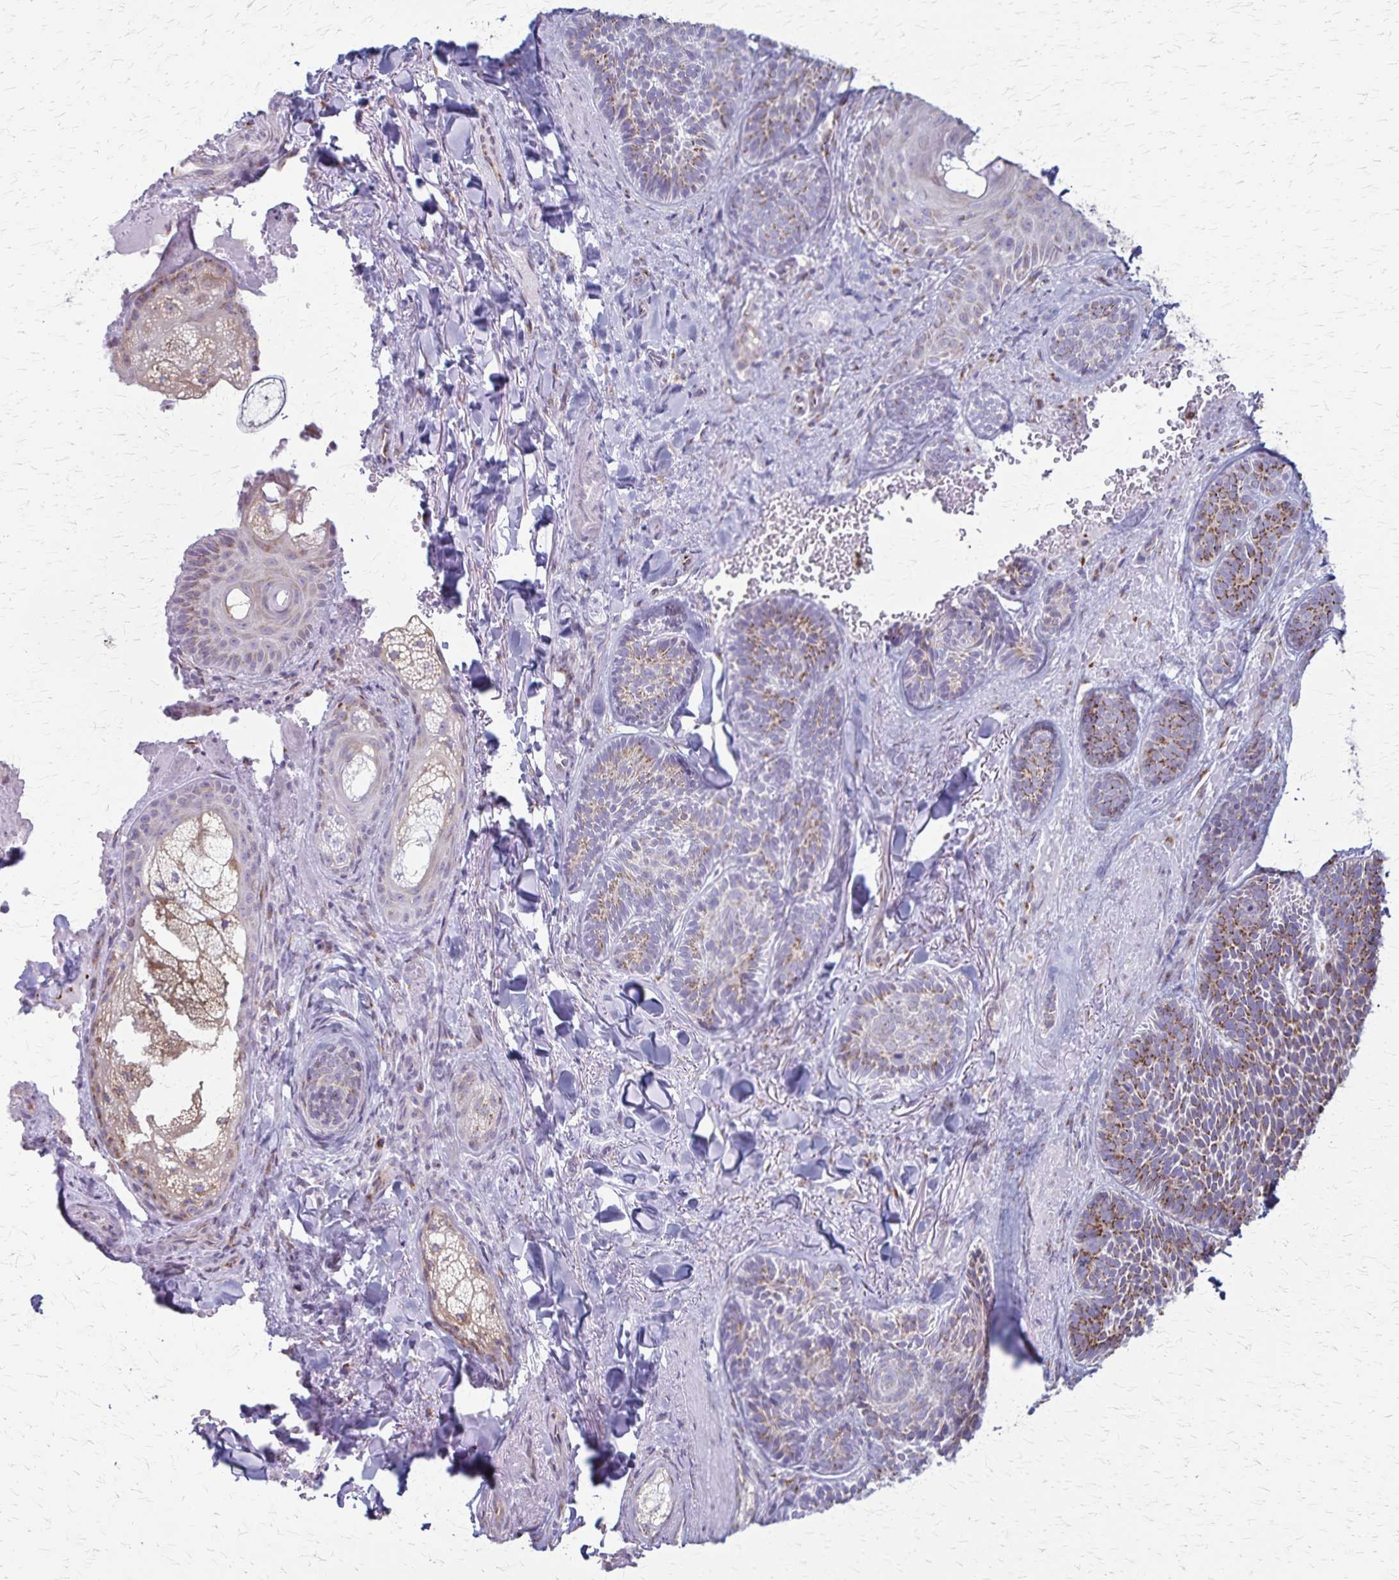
{"staining": {"intensity": "moderate", "quantity": "25%-75%", "location": "cytoplasmic/membranous"}, "tissue": "skin cancer", "cell_type": "Tumor cells", "image_type": "cancer", "snomed": [{"axis": "morphology", "description": "Basal cell carcinoma"}, {"axis": "topography", "description": "Skin"}], "caption": "Tumor cells exhibit medium levels of moderate cytoplasmic/membranous expression in about 25%-75% of cells in human basal cell carcinoma (skin).", "gene": "MCFD2", "patient": {"sex": "male", "age": 81}}